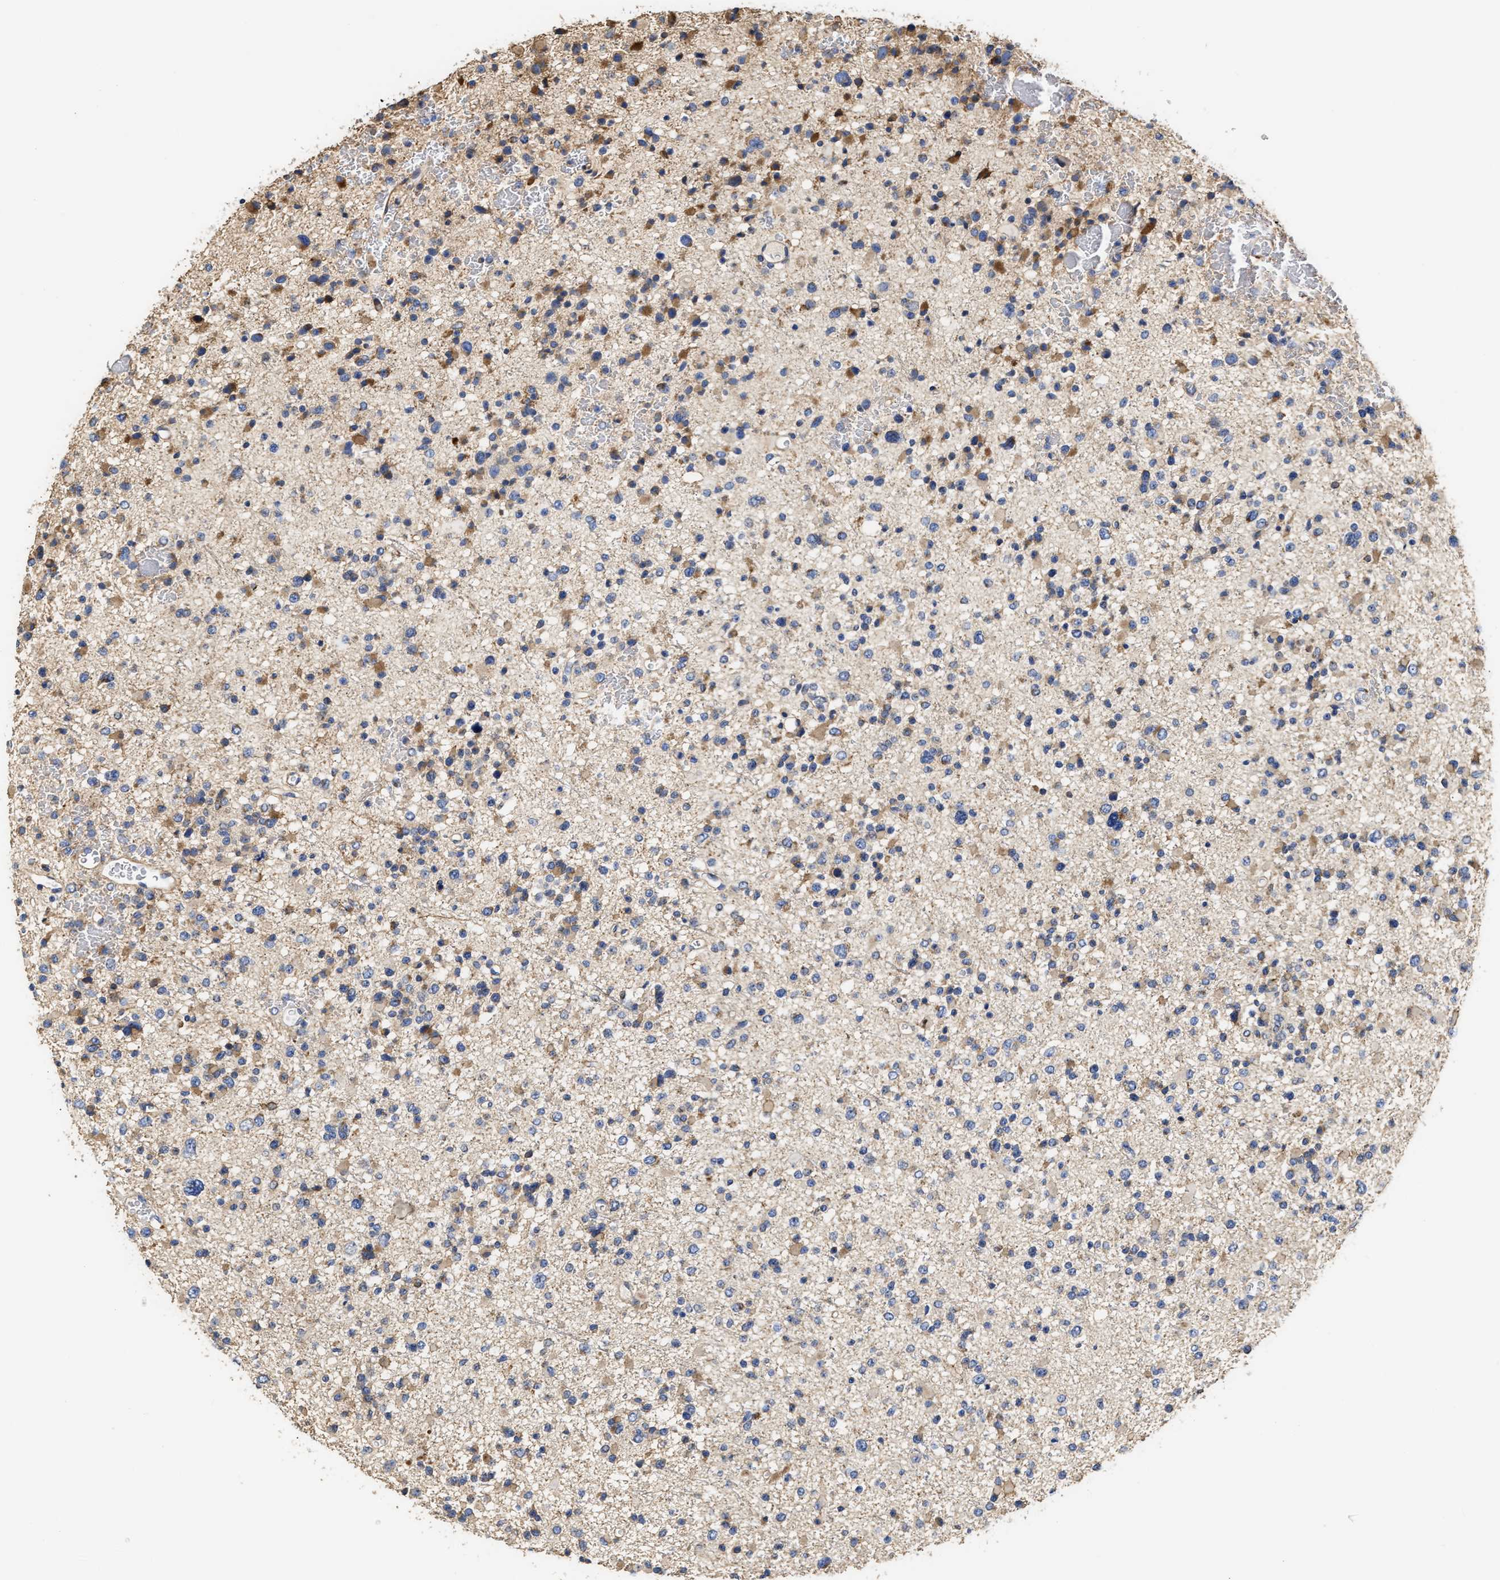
{"staining": {"intensity": "moderate", "quantity": "25%-75%", "location": "cytoplasmic/membranous"}, "tissue": "glioma", "cell_type": "Tumor cells", "image_type": "cancer", "snomed": [{"axis": "morphology", "description": "Glioma, malignant, Low grade"}, {"axis": "topography", "description": "Brain"}], "caption": "There is medium levels of moderate cytoplasmic/membranous staining in tumor cells of low-grade glioma (malignant), as demonstrated by immunohistochemical staining (brown color).", "gene": "MALSU1", "patient": {"sex": "female", "age": 22}}